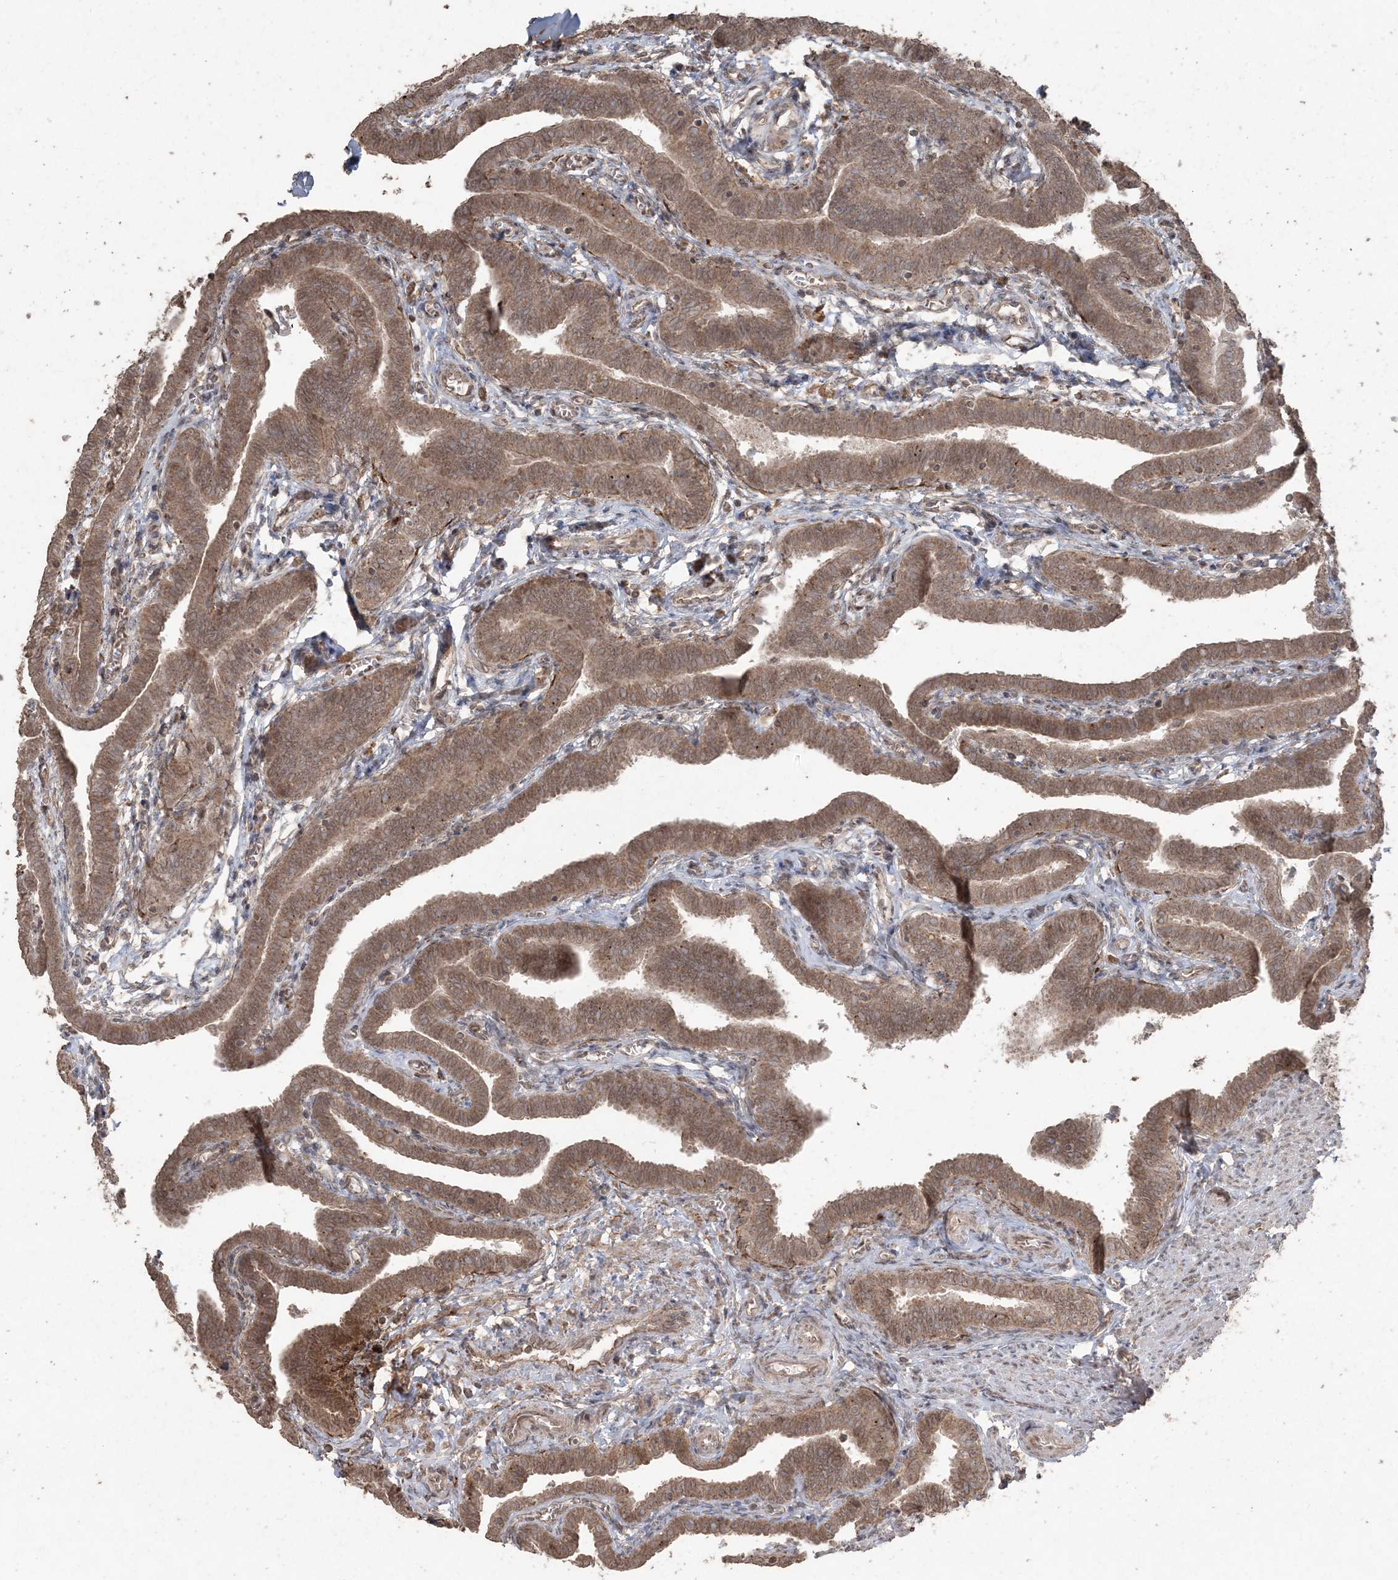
{"staining": {"intensity": "moderate", "quantity": ">75%", "location": "cytoplasmic/membranous,nuclear"}, "tissue": "fallopian tube", "cell_type": "Glandular cells", "image_type": "normal", "snomed": [{"axis": "morphology", "description": "Normal tissue, NOS"}, {"axis": "topography", "description": "Fallopian tube"}], "caption": "High-power microscopy captured an immunohistochemistry histopathology image of normal fallopian tube, revealing moderate cytoplasmic/membranous,nuclear staining in about >75% of glandular cells.", "gene": "DDX19B", "patient": {"sex": "female", "age": 36}}